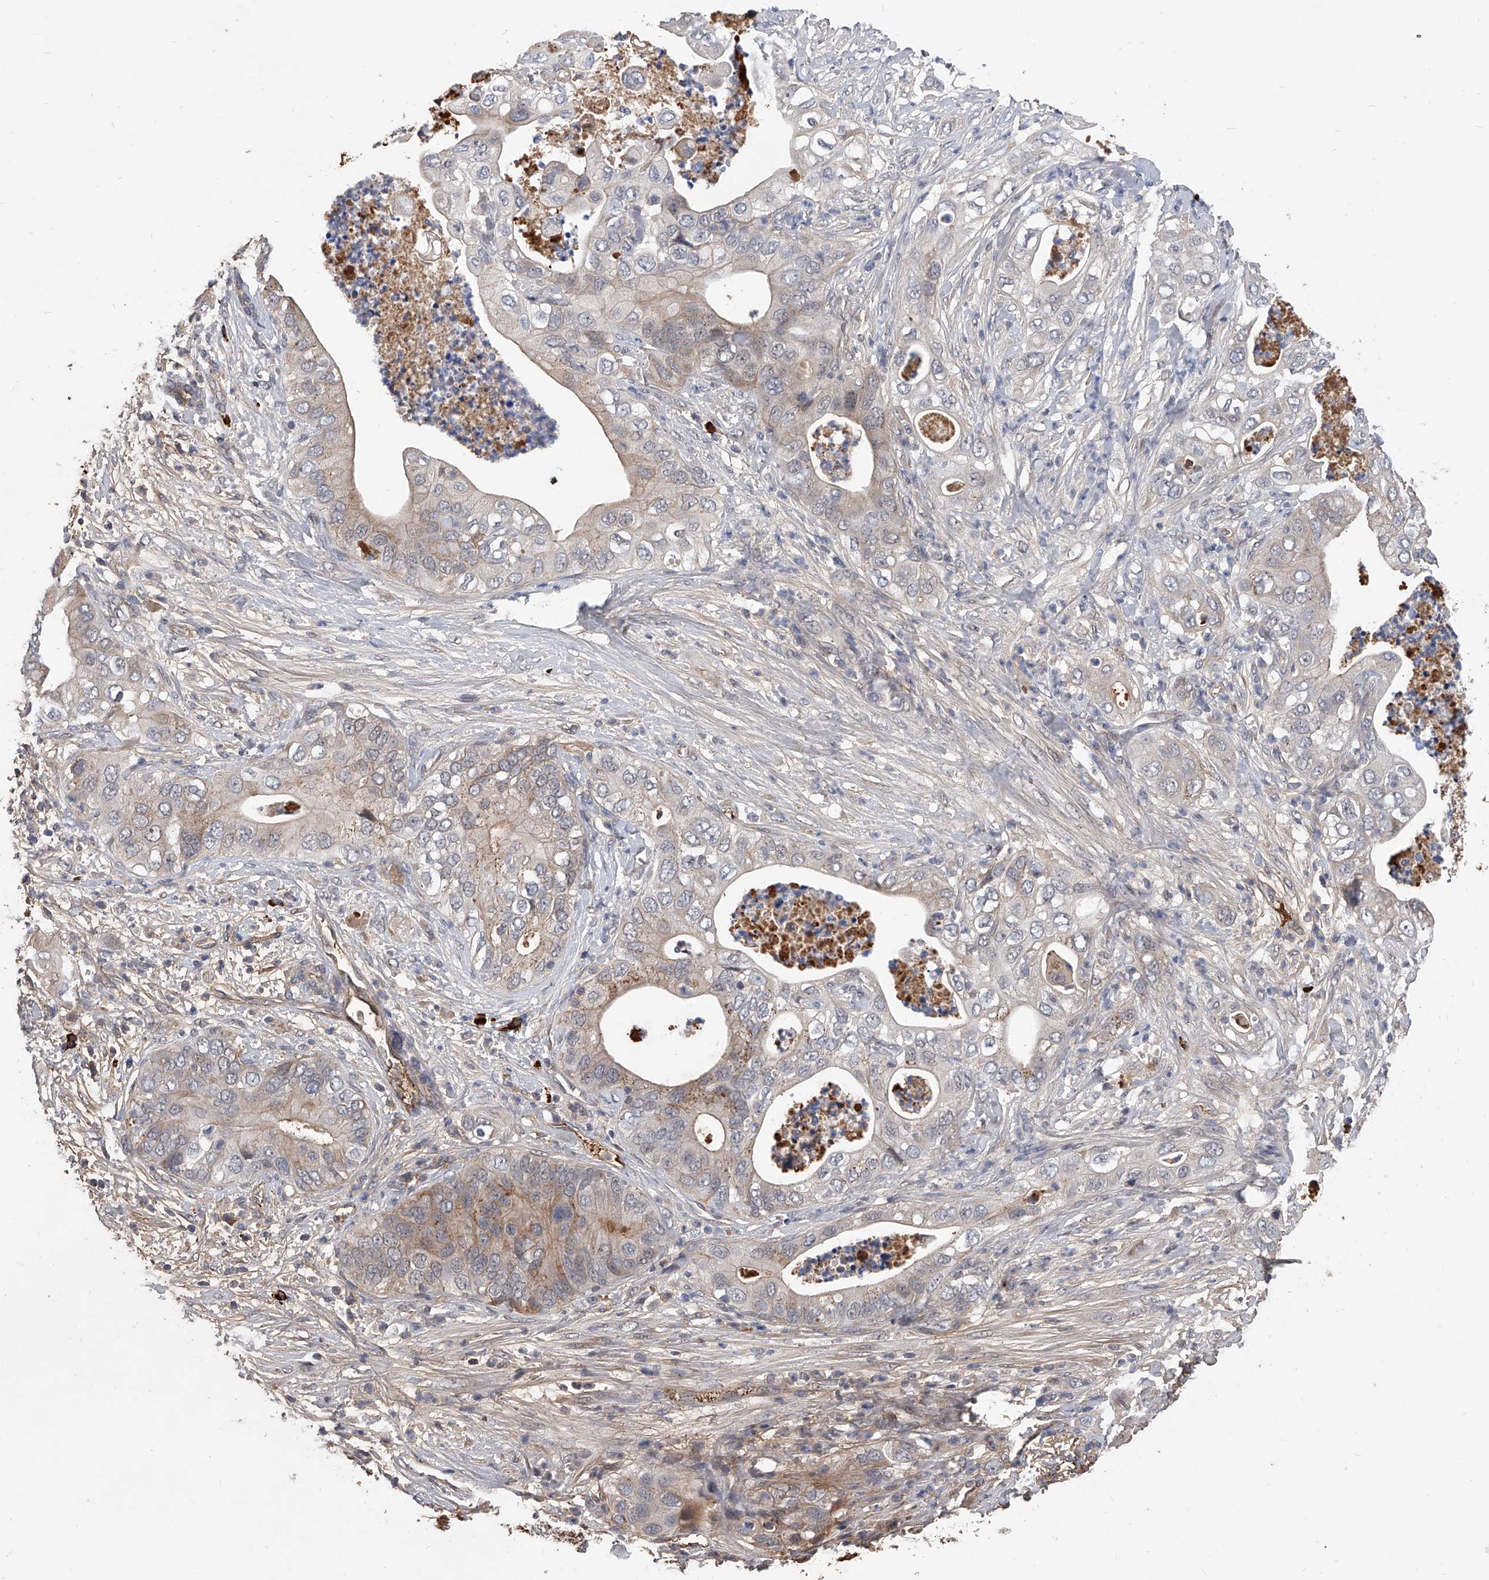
{"staining": {"intensity": "weak", "quantity": "25%-75%", "location": "cytoplasmic/membranous"}, "tissue": "pancreatic cancer", "cell_type": "Tumor cells", "image_type": "cancer", "snomed": [{"axis": "morphology", "description": "Adenocarcinoma, NOS"}, {"axis": "topography", "description": "Pancreas"}], "caption": "Weak cytoplasmic/membranous expression for a protein is appreciated in approximately 25%-75% of tumor cells of pancreatic cancer (adenocarcinoma) using IHC.", "gene": "ZNF25", "patient": {"sex": "female", "age": 78}}